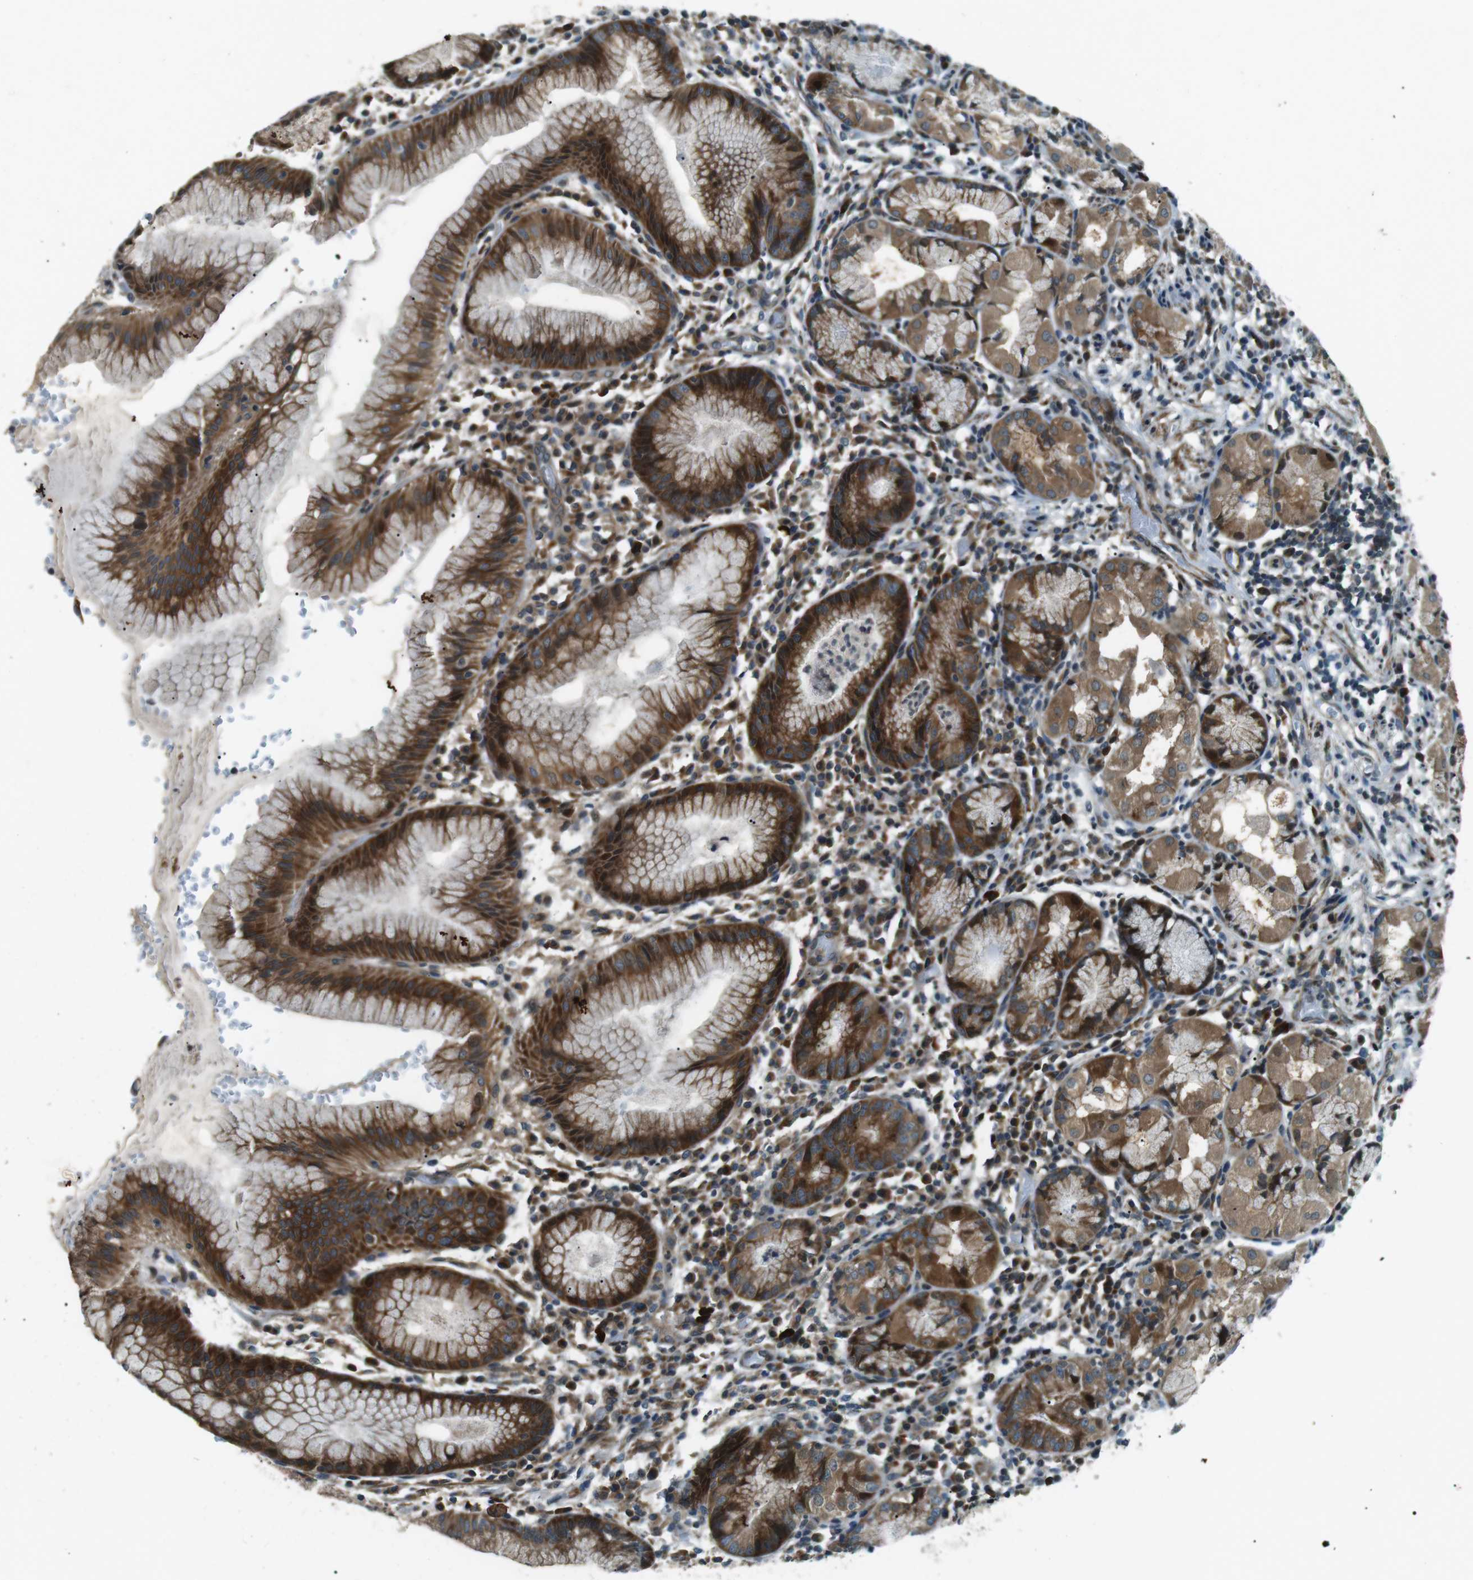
{"staining": {"intensity": "strong", "quantity": ">75%", "location": "cytoplasmic/membranous"}, "tissue": "stomach", "cell_type": "Glandular cells", "image_type": "normal", "snomed": [{"axis": "morphology", "description": "Normal tissue, NOS"}, {"axis": "topography", "description": "Stomach"}, {"axis": "topography", "description": "Stomach, lower"}], "caption": "Stomach stained with immunohistochemistry demonstrates strong cytoplasmic/membranous staining in approximately >75% of glandular cells.", "gene": "TMEM74", "patient": {"sex": "female", "age": 75}}